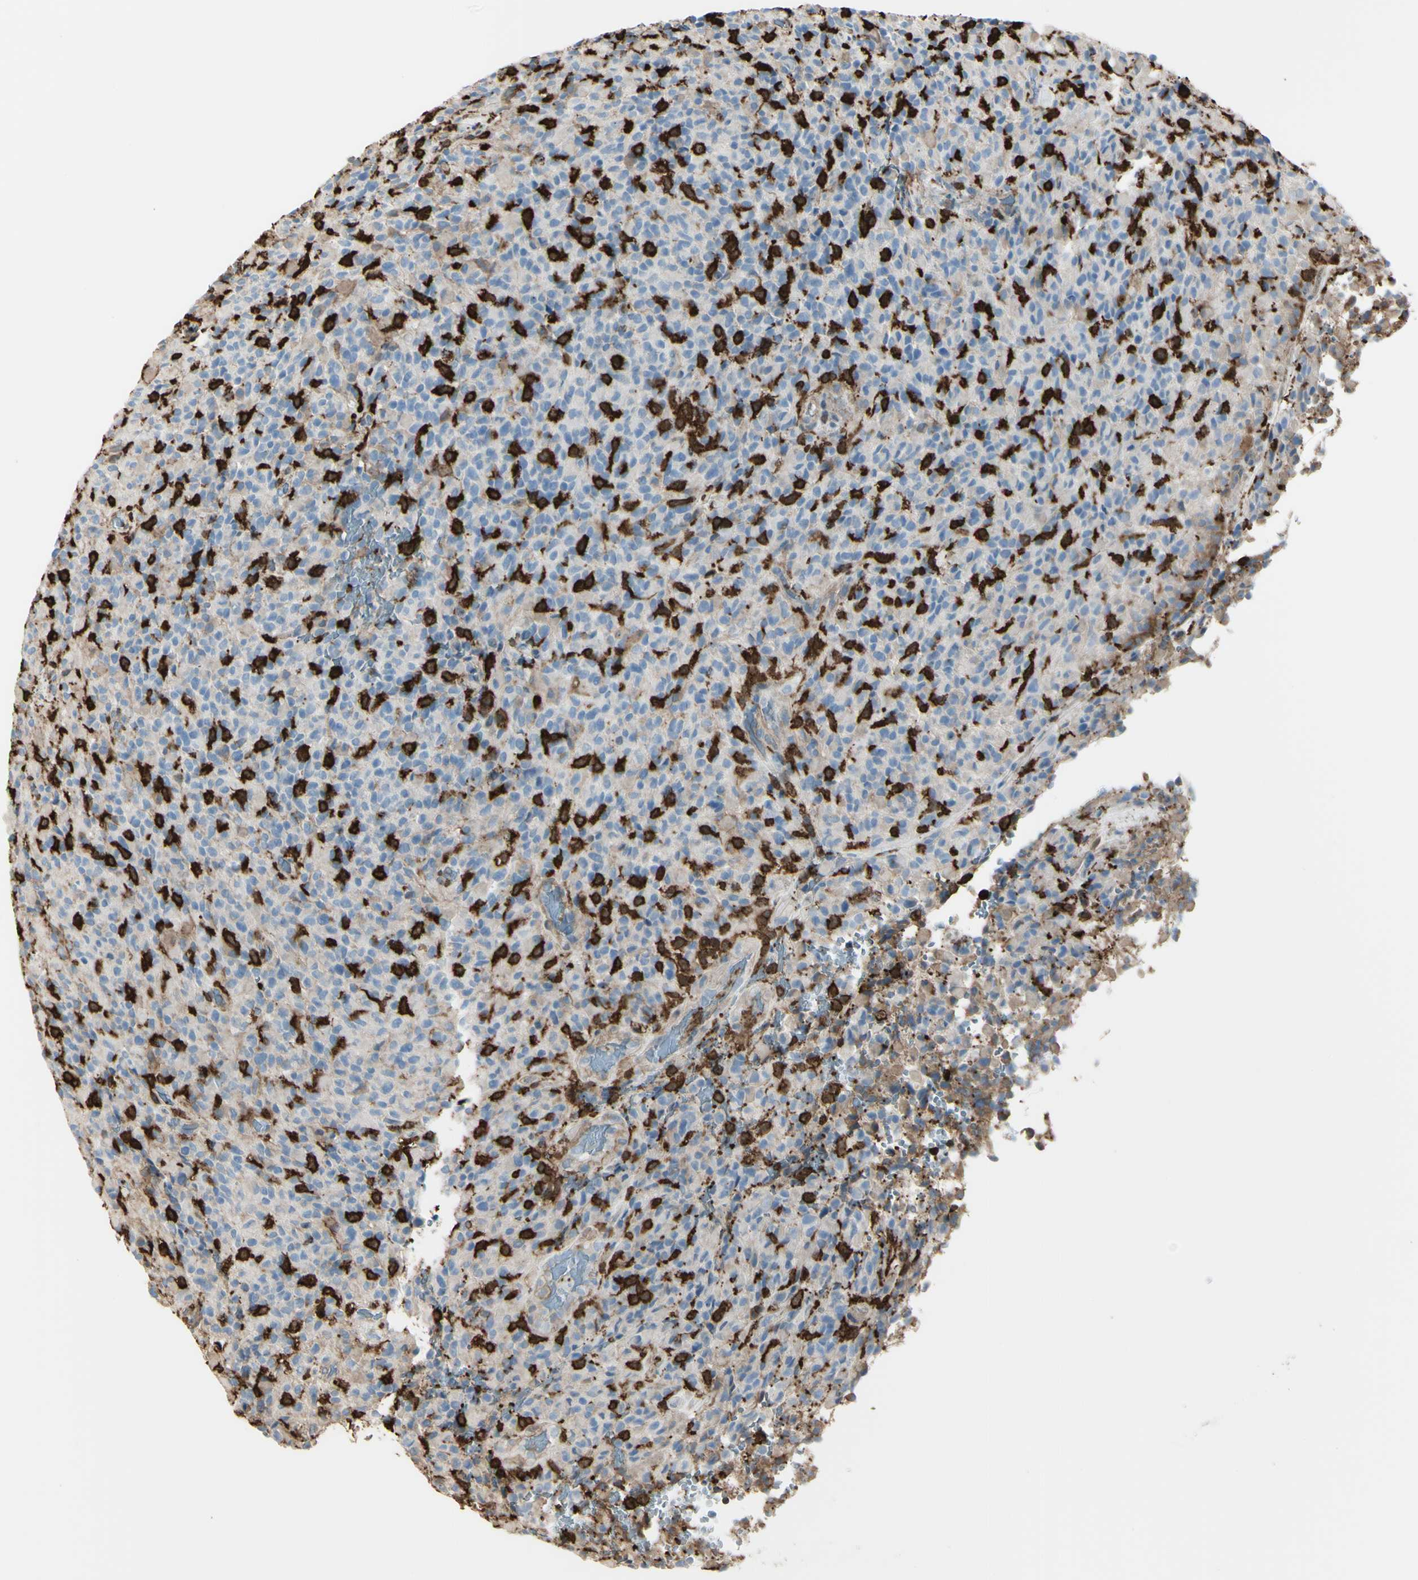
{"staining": {"intensity": "negative", "quantity": "none", "location": "none"}, "tissue": "glioma", "cell_type": "Tumor cells", "image_type": "cancer", "snomed": [{"axis": "morphology", "description": "Glioma, malignant, High grade"}, {"axis": "topography", "description": "Brain"}], "caption": "DAB immunohistochemical staining of human high-grade glioma (malignant) reveals no significant expression in tumor cells.", "gene": "GSN", "patient": {"sex": "male", "age": 71}}